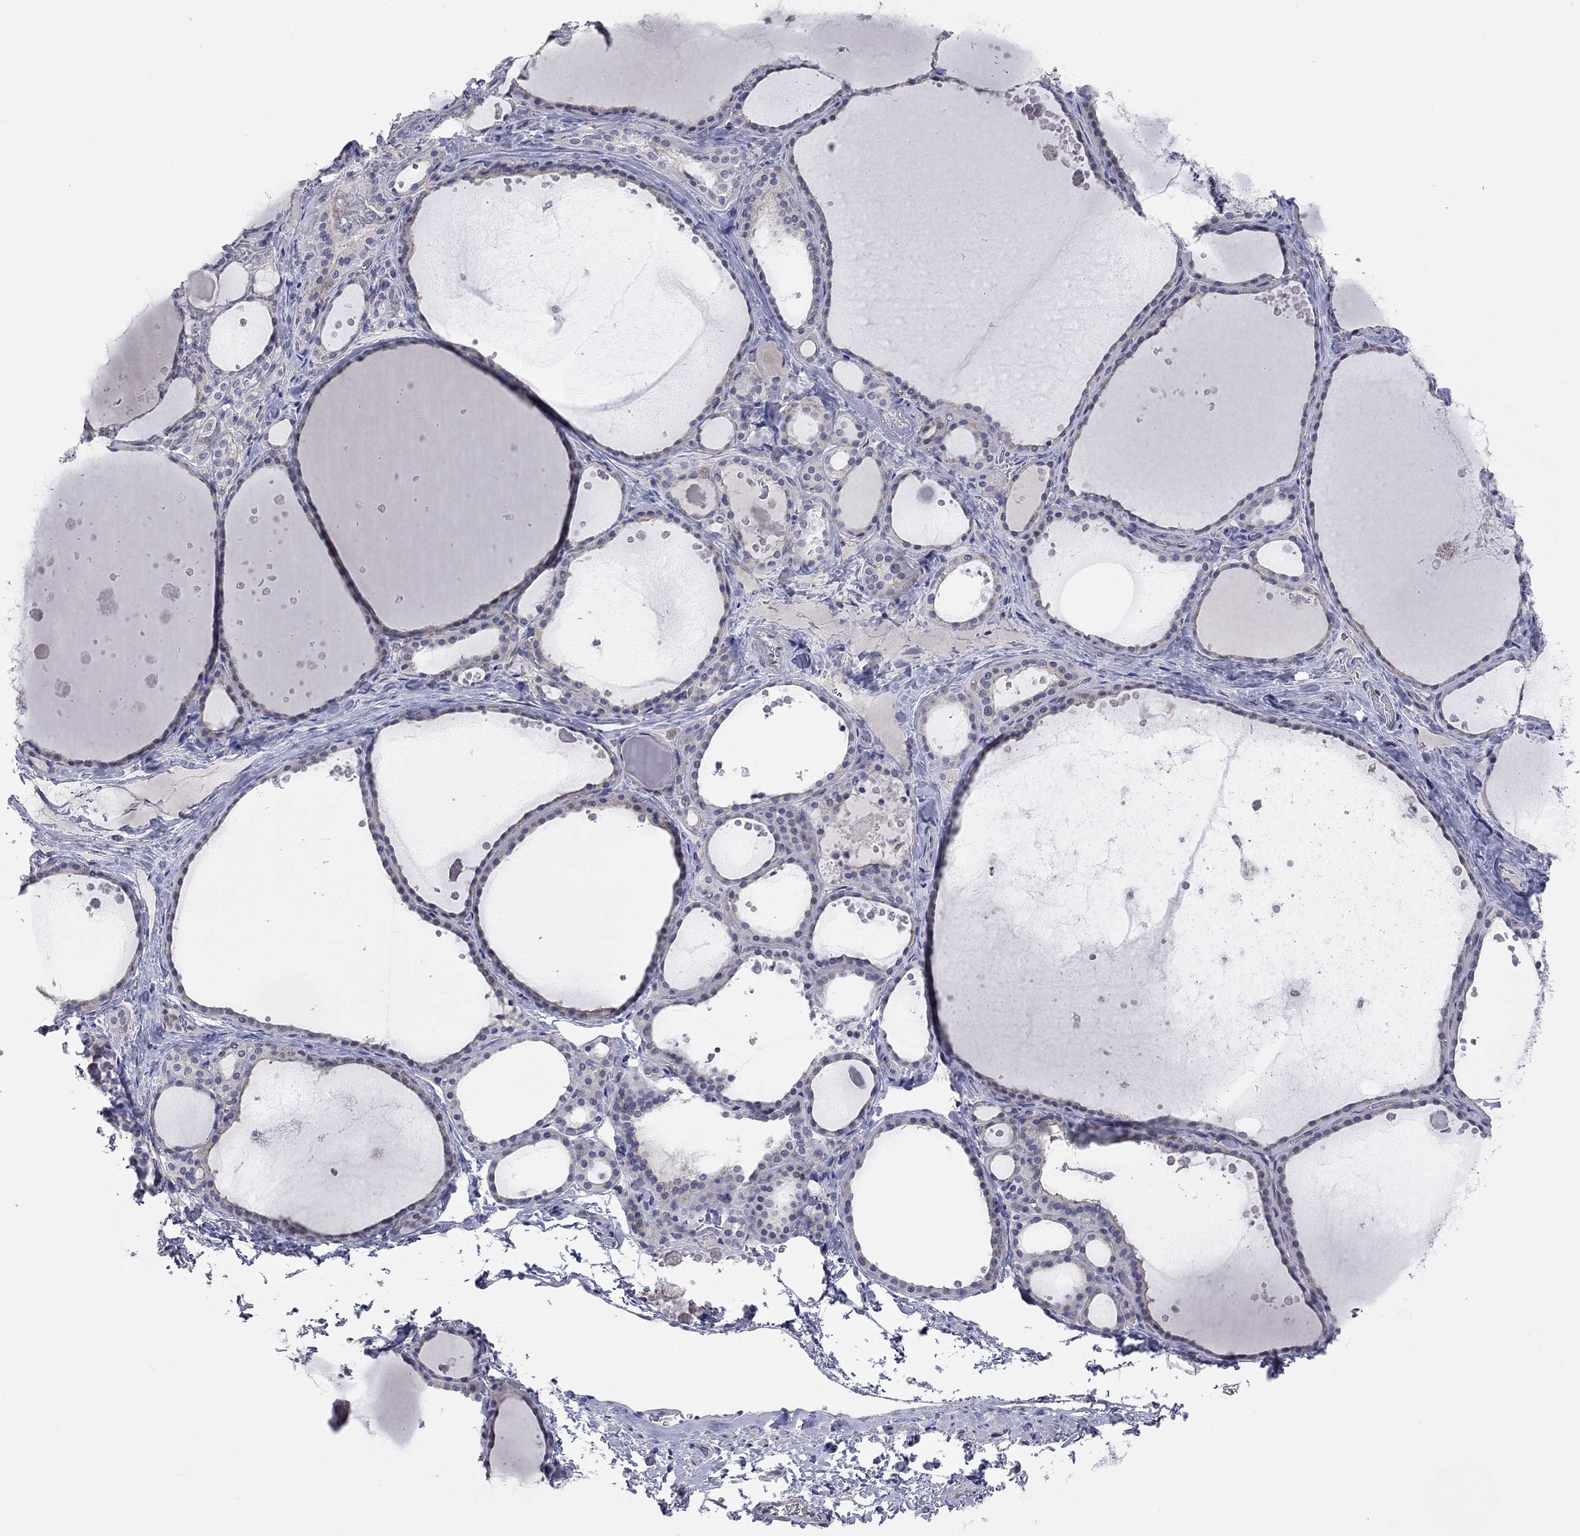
{"staining": {"intensity": "weak", "quantity": "25%-75%", "location": "cytoplasmic/membranous"}, "tissue": "thyroid gland", "cell_type": "Glandular cells", "image_type": "normal", "snomed": [{"axis": "morphology", "description": "Normal tissue, NOS"}, {"axis": "topography", "description": "Thyroid gland"}], "caption": "Immunohistochemical staining of unremarkable human thyroid gland reveals 25%-75% levels of weak cytoplasmic/membranous protein positivity in approximately 25%-75% of glandular cells. (DAB (3,3'-diaminobenzidine) IHC with brightfield microscopy, high magnification).", "gene": "KCNB1", "patient": {"sex": "male", "age": 63}}